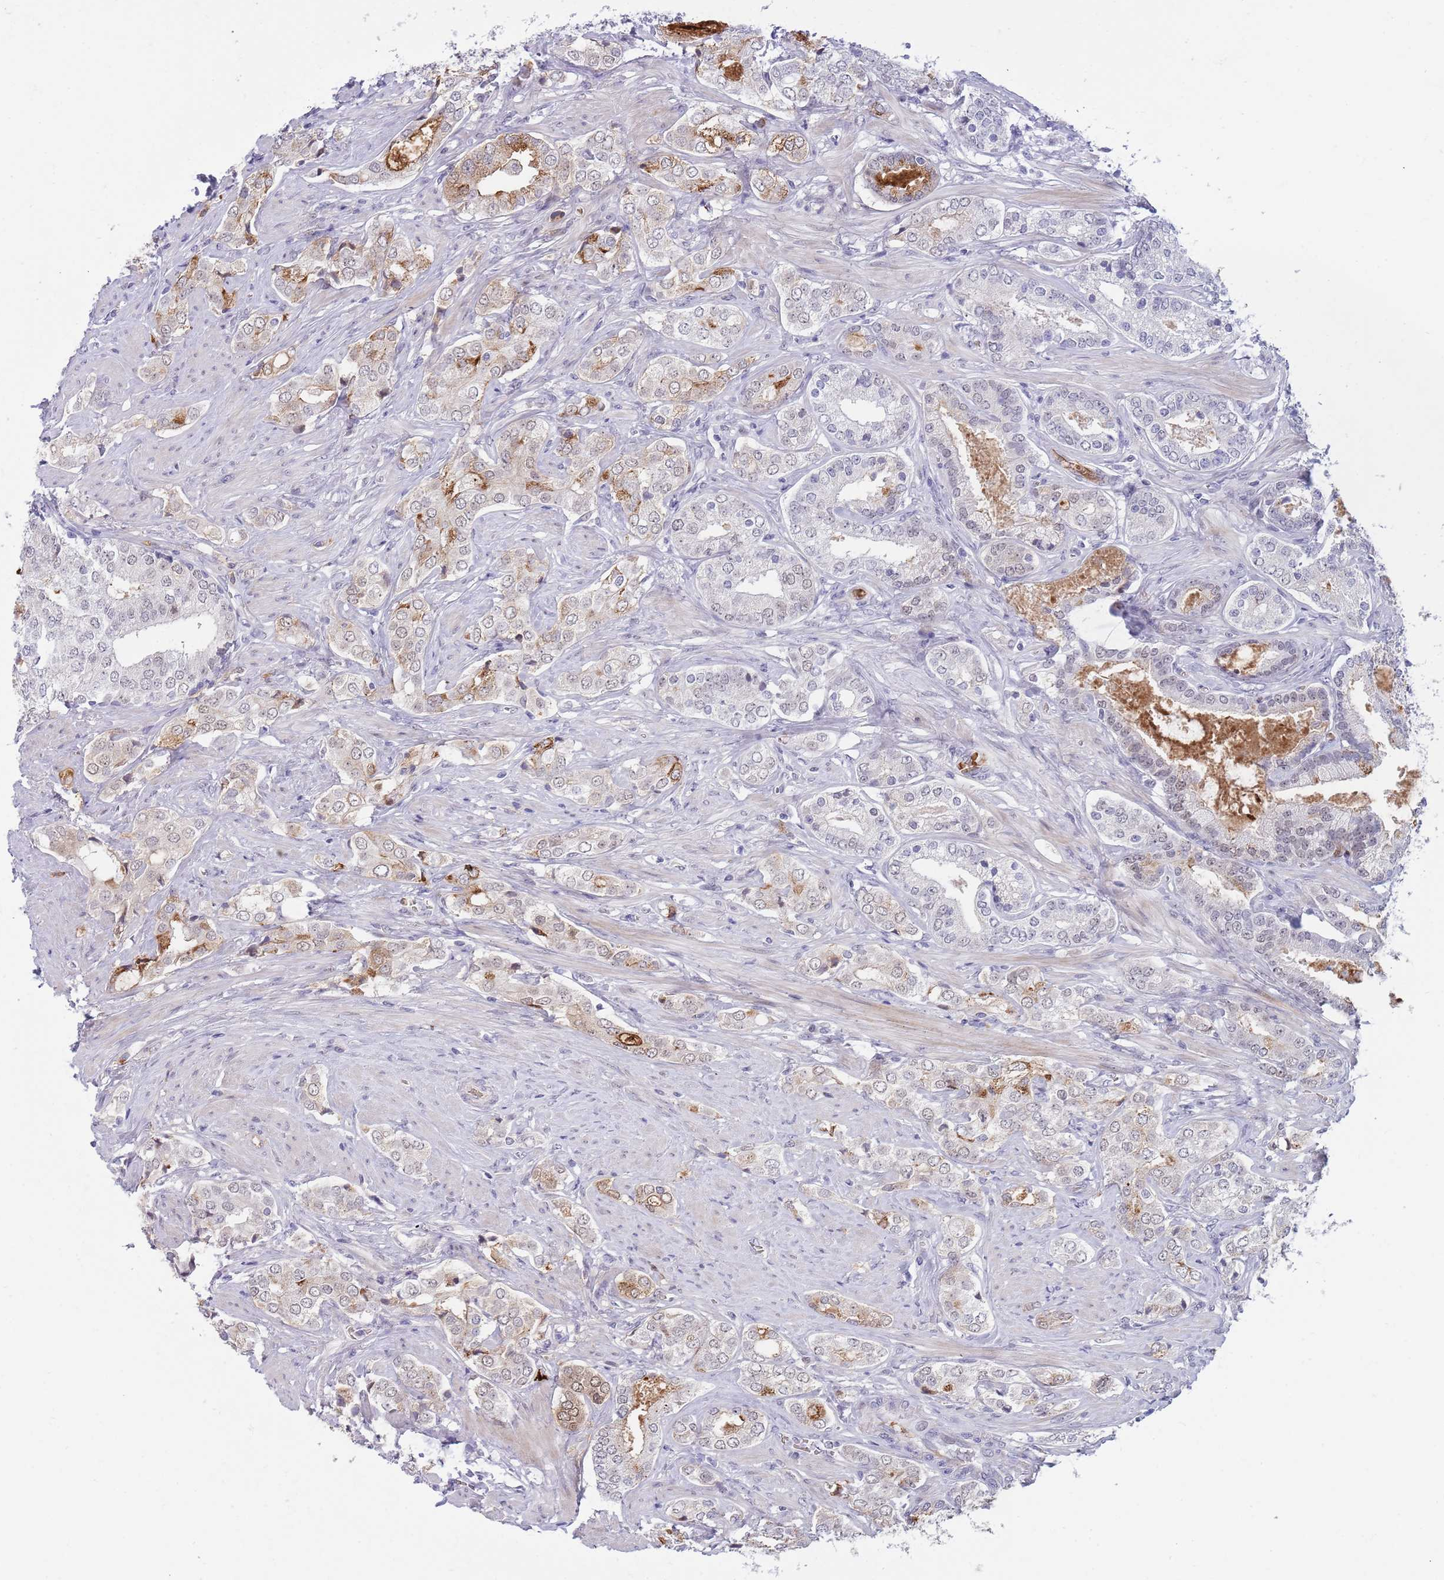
{"staining": {"intensity": "weak", "quantity": "<25%", "location": "cytoplasmic/membranous,nuclear"}, "tissue": "prostate cancer", "cell_type": "Tumor cells", "image_type": "cancer", "snomed": [{"axis": "morphology", "description": "Adenocarcinoma, High grade"}, {"axis": "topography", "description": "Prostate"}], "caption": "Immunohistochemistry of human prostate high-grade adenocarcinoma demonstrates no expression in tumor cells.", "gene": "LYPD6B", "patient": {"sex": "male", "age": 71}}